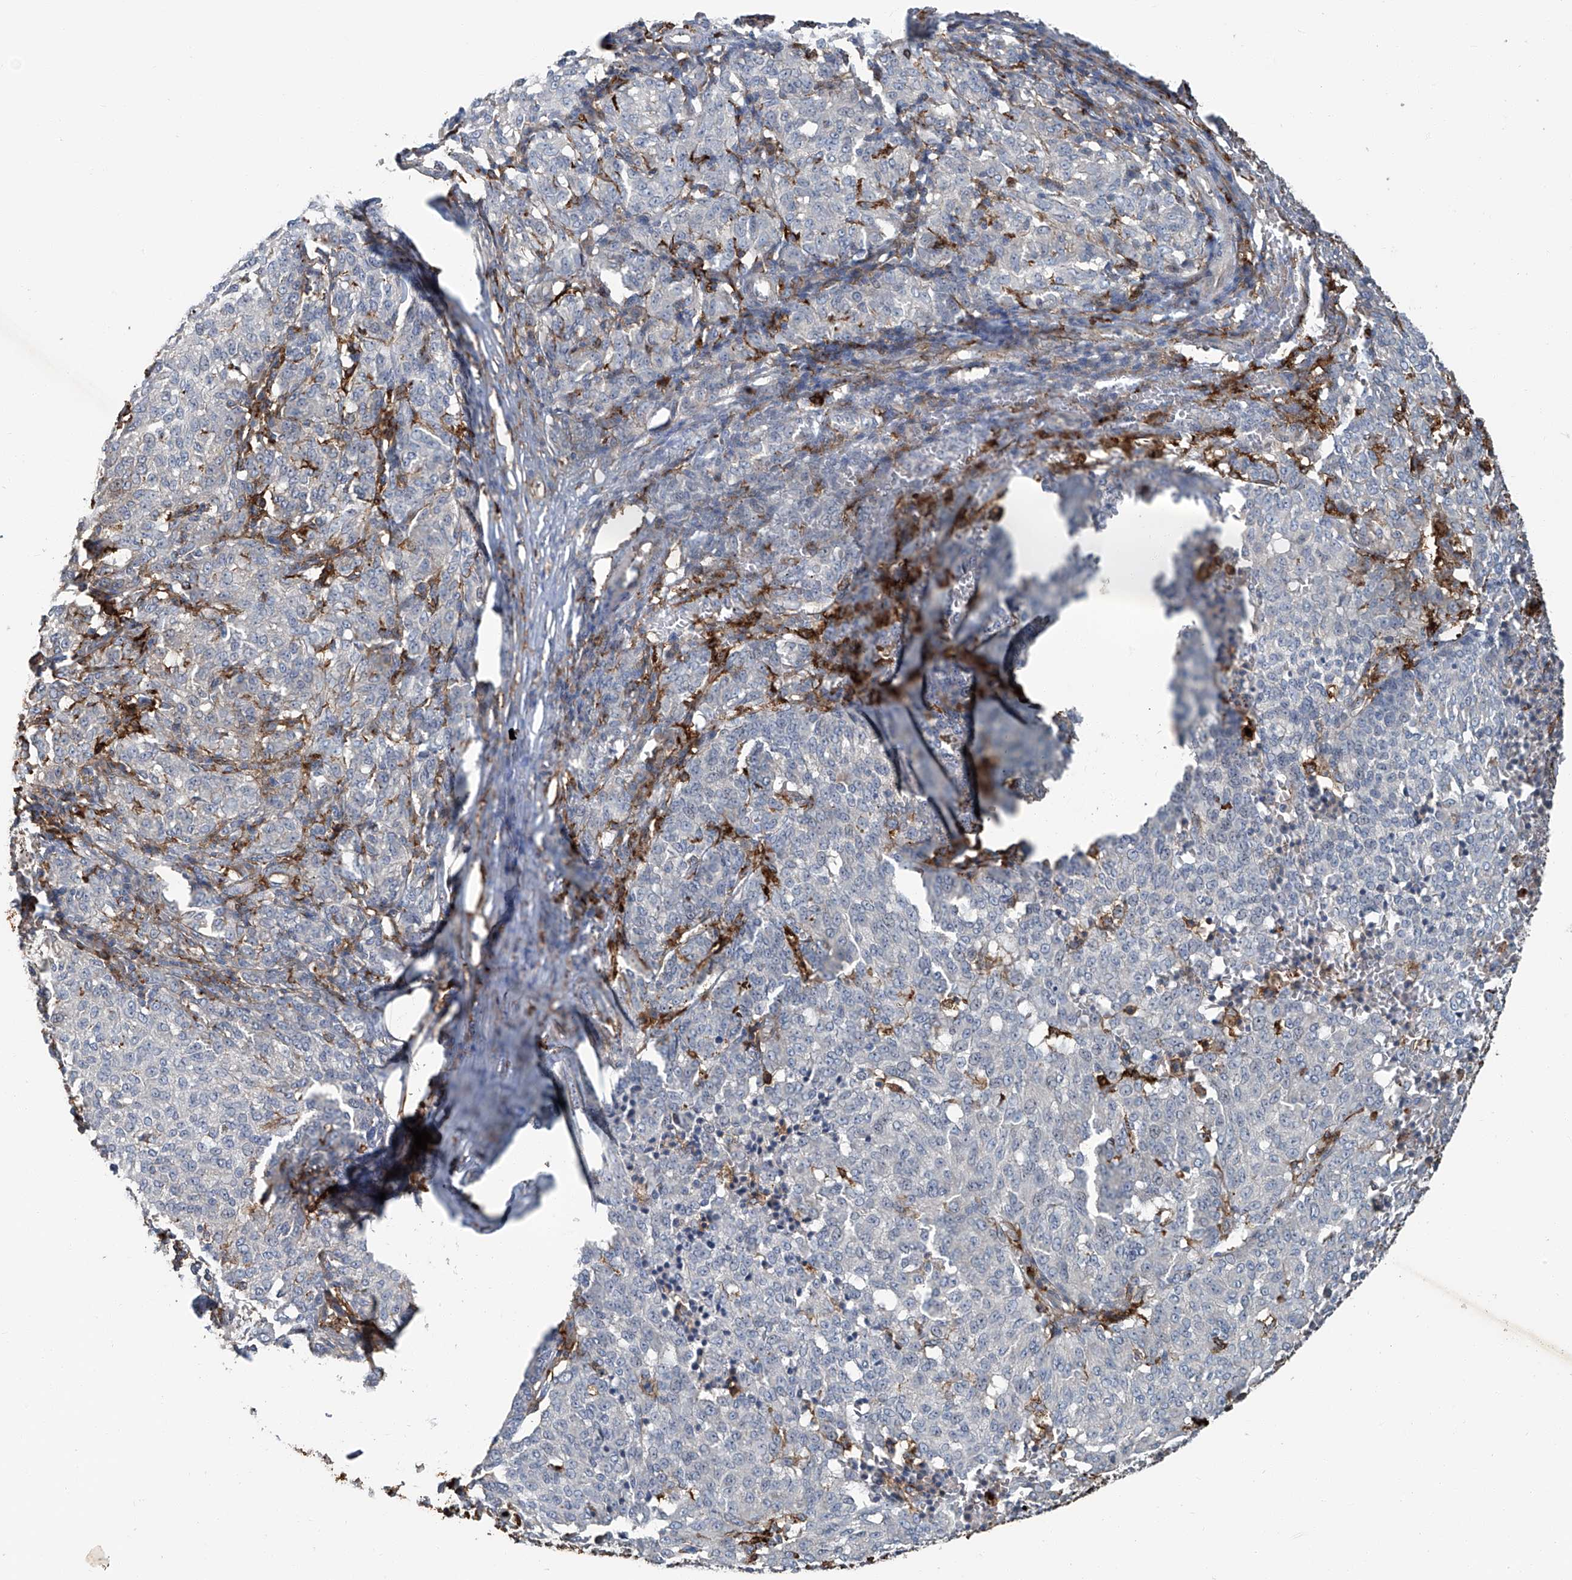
{"staining": {"intensity": "negative", "quantity": "none", "location": "none"}, "tissue": "melanoma", "cell_type": "Tumor cells", "image_type": "cancer", "snomed": [{"axis": "morphology", "description": "Malignant melanoma, NOS"}, {"axis": "topography", "description": "Skin"}], "caption": "IHC photomicrograph of neoplastic tissue: melanoma stained with DAB shows no significant protein positivity in tumor cells.", "gene": "FAM167A", "patient": {"sex": "female", "age": 72}}